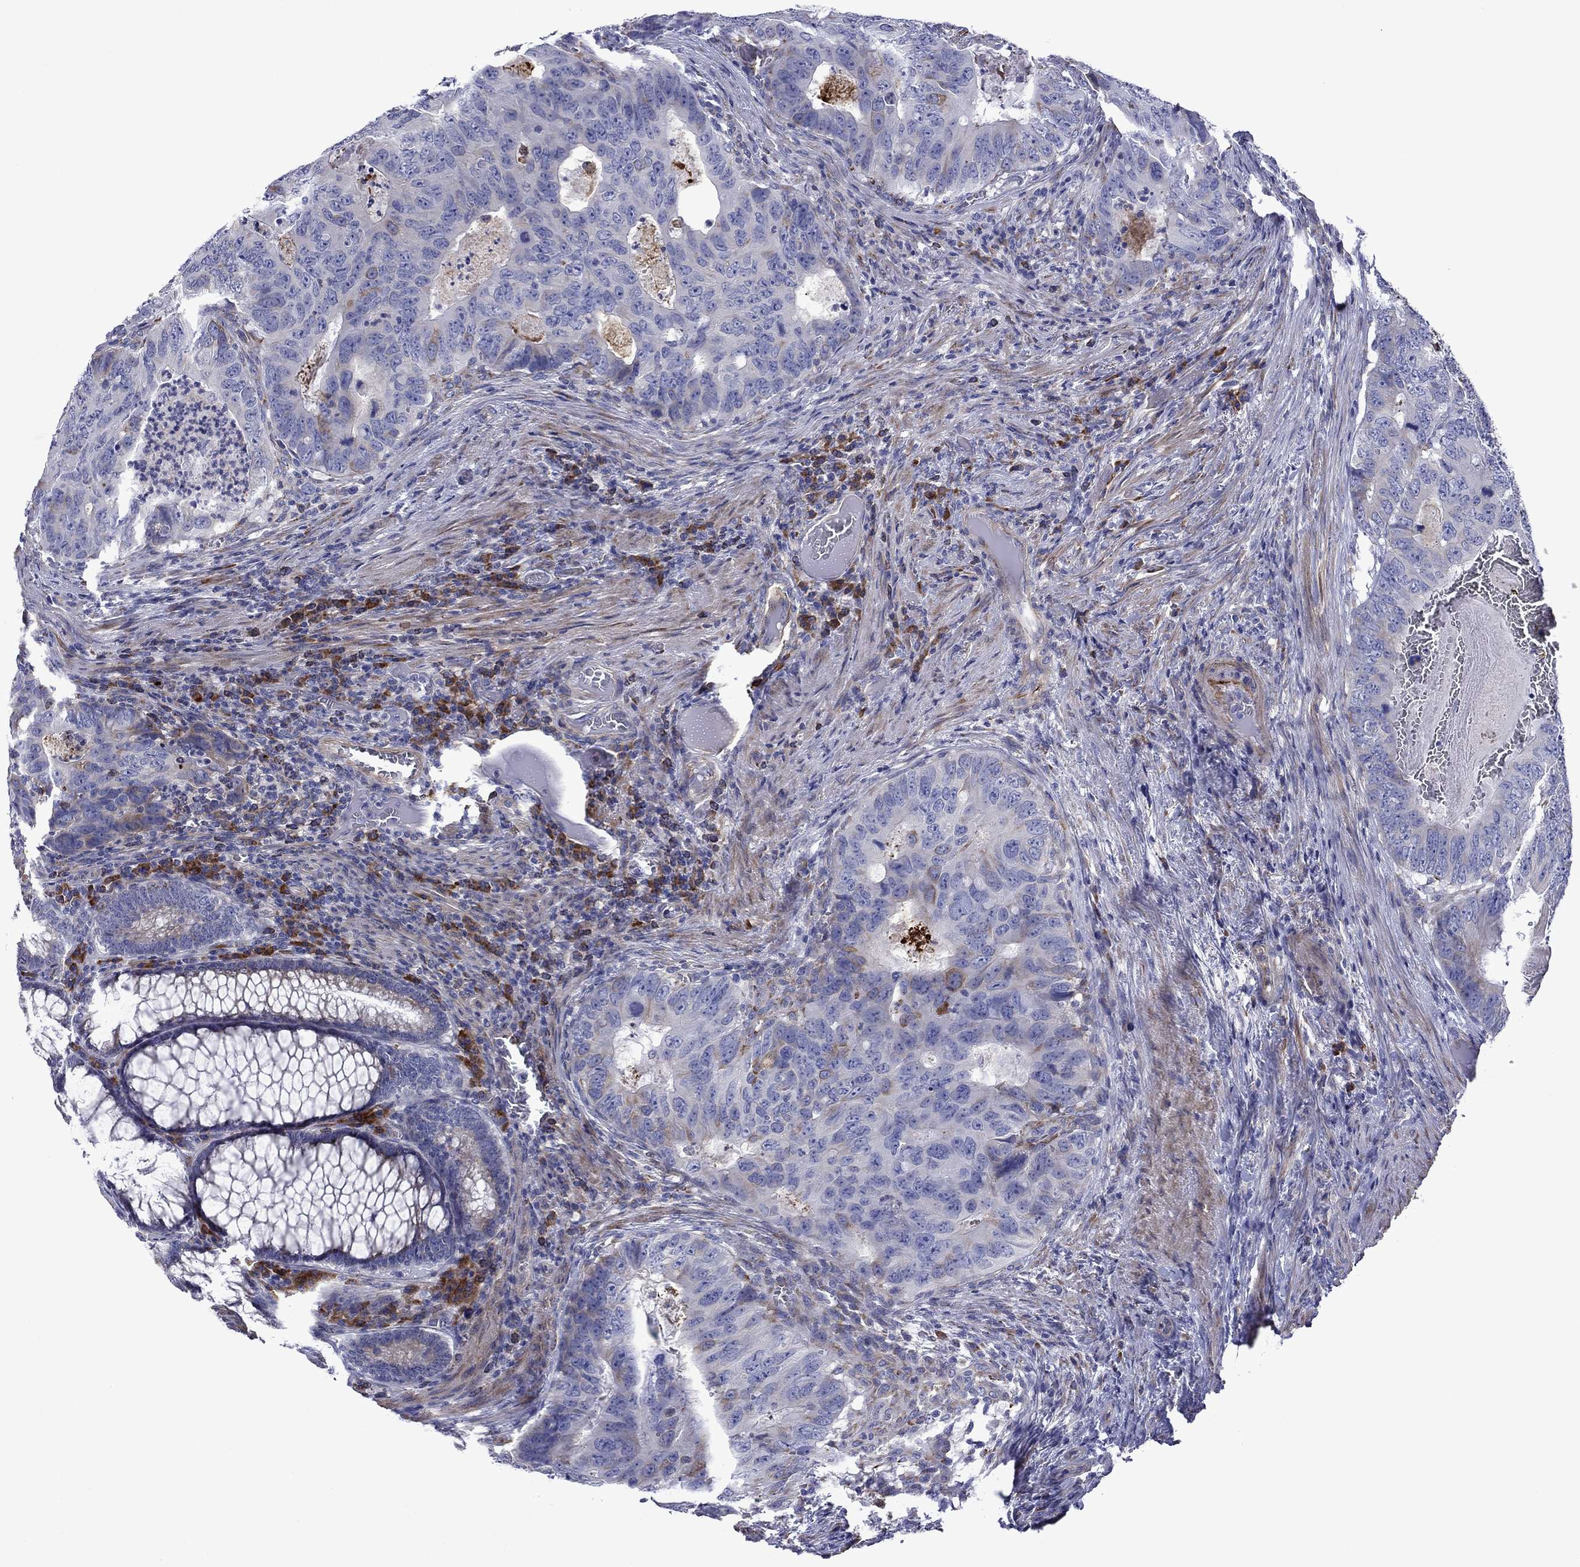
{"staining": {"intensity": "negative", "quantity": "none", "location": "none"}, "tissue": "colorectal cancer", "cell_type": "Tumor cells", "image_type": "cancer", "snomed": [{"axis": "morphology", "description": "Adenocarcinoma, NOS"}, {"axis": "topography", "description": "Colon"}], "caption": "Immunohistochemical staining of colorectal cancer displays no significant expression in tumor cells.", "gene": "HSPG2", "patient": {"sex": "male", "age": 79}}